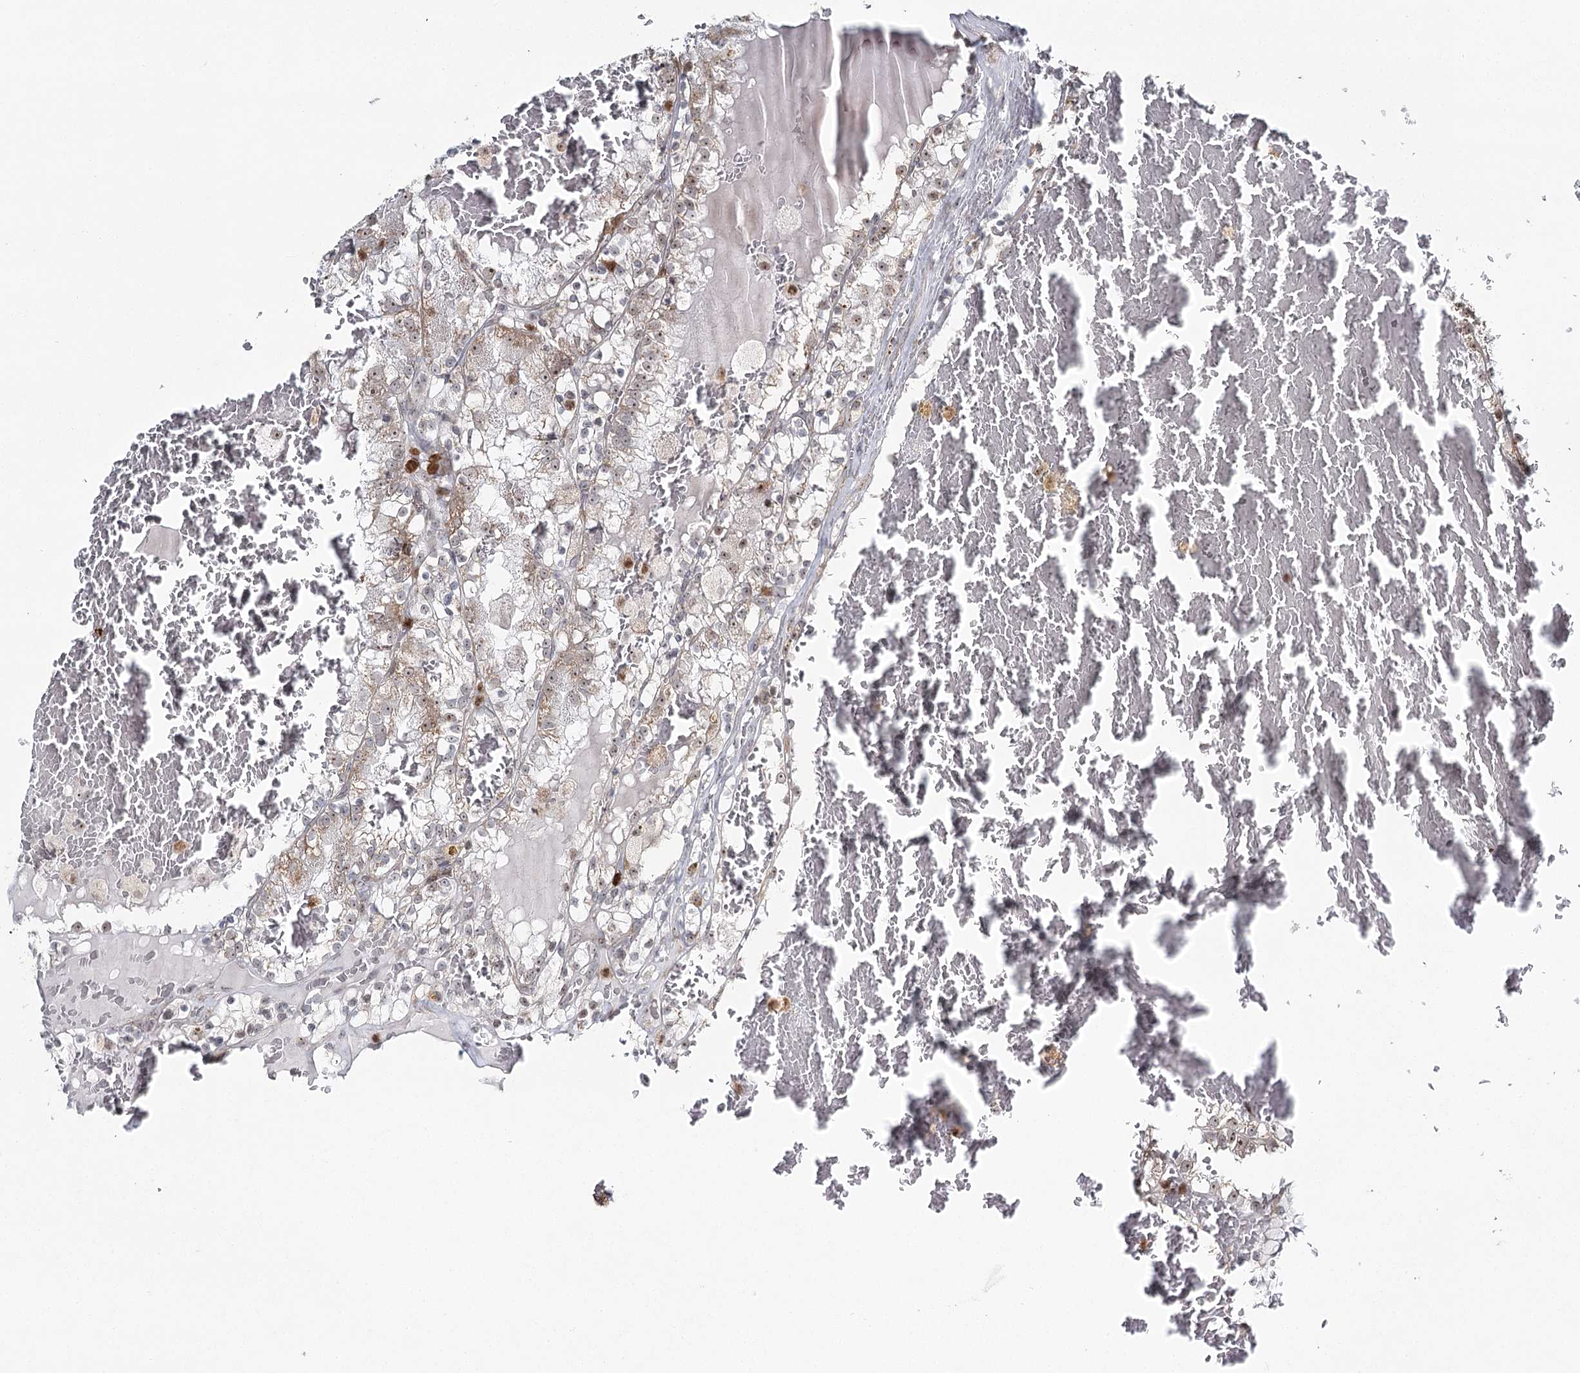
{"staining": {"intensity": "weak", "quantity": "25%-75%", "location": "cytoplasmic/membranous,nuclear"}, "tissue": "renal cancer", "cell_type": "Tumor cells", "image_type": "cancer", "snomed": [{"axis": "morphology", "description": "Adenocarcinoma, NOS"}, {"axis": "topography", "description": "Kidney"}], "caption": "Immunohistochemical staining of human renal cancer shows weak cytoplasmic/membranous and nuclear protein staining in approximately 25%-75% of tumor cells.", "gene": "ATAD1", "patient": {"sex": "female", "age": 56}}